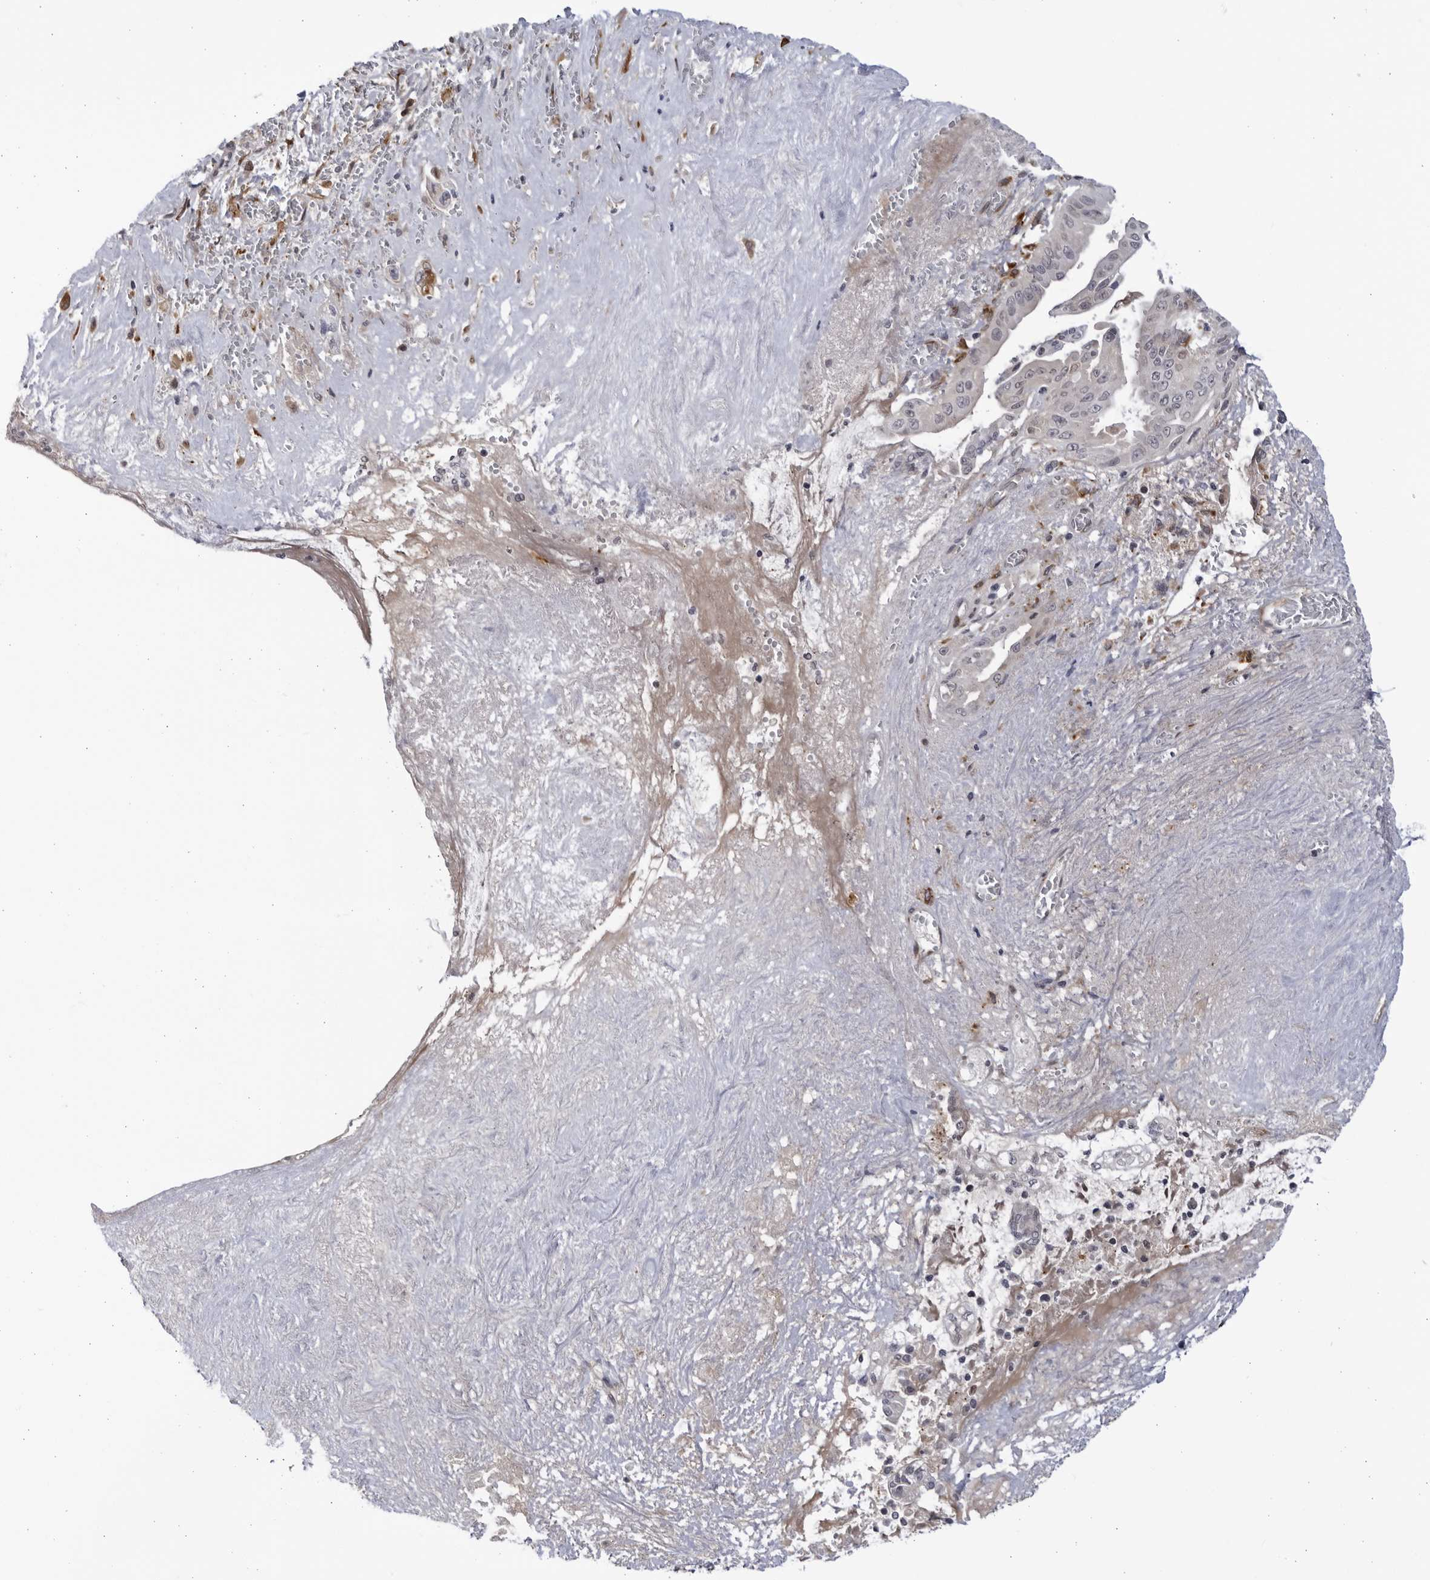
{"staining": {"intensity": "negative", "quantity": "none", "location": "none"}, "tissue": "pancreatic cancer", "cell_type": "Tumor cells", "image_type": "cancer", "snomed": [{"axis": "morphology", "description": "Adenocarcinoma, NOS"}, {"axis": "topography", "description": "Pancreas"}], "caption": "Pancreatic cancer stained for a protein using immunohistochemistry reveals no staining tumor cells.", "gene": "BMP2K", "patient": {"sex": "male", "age": 58}}